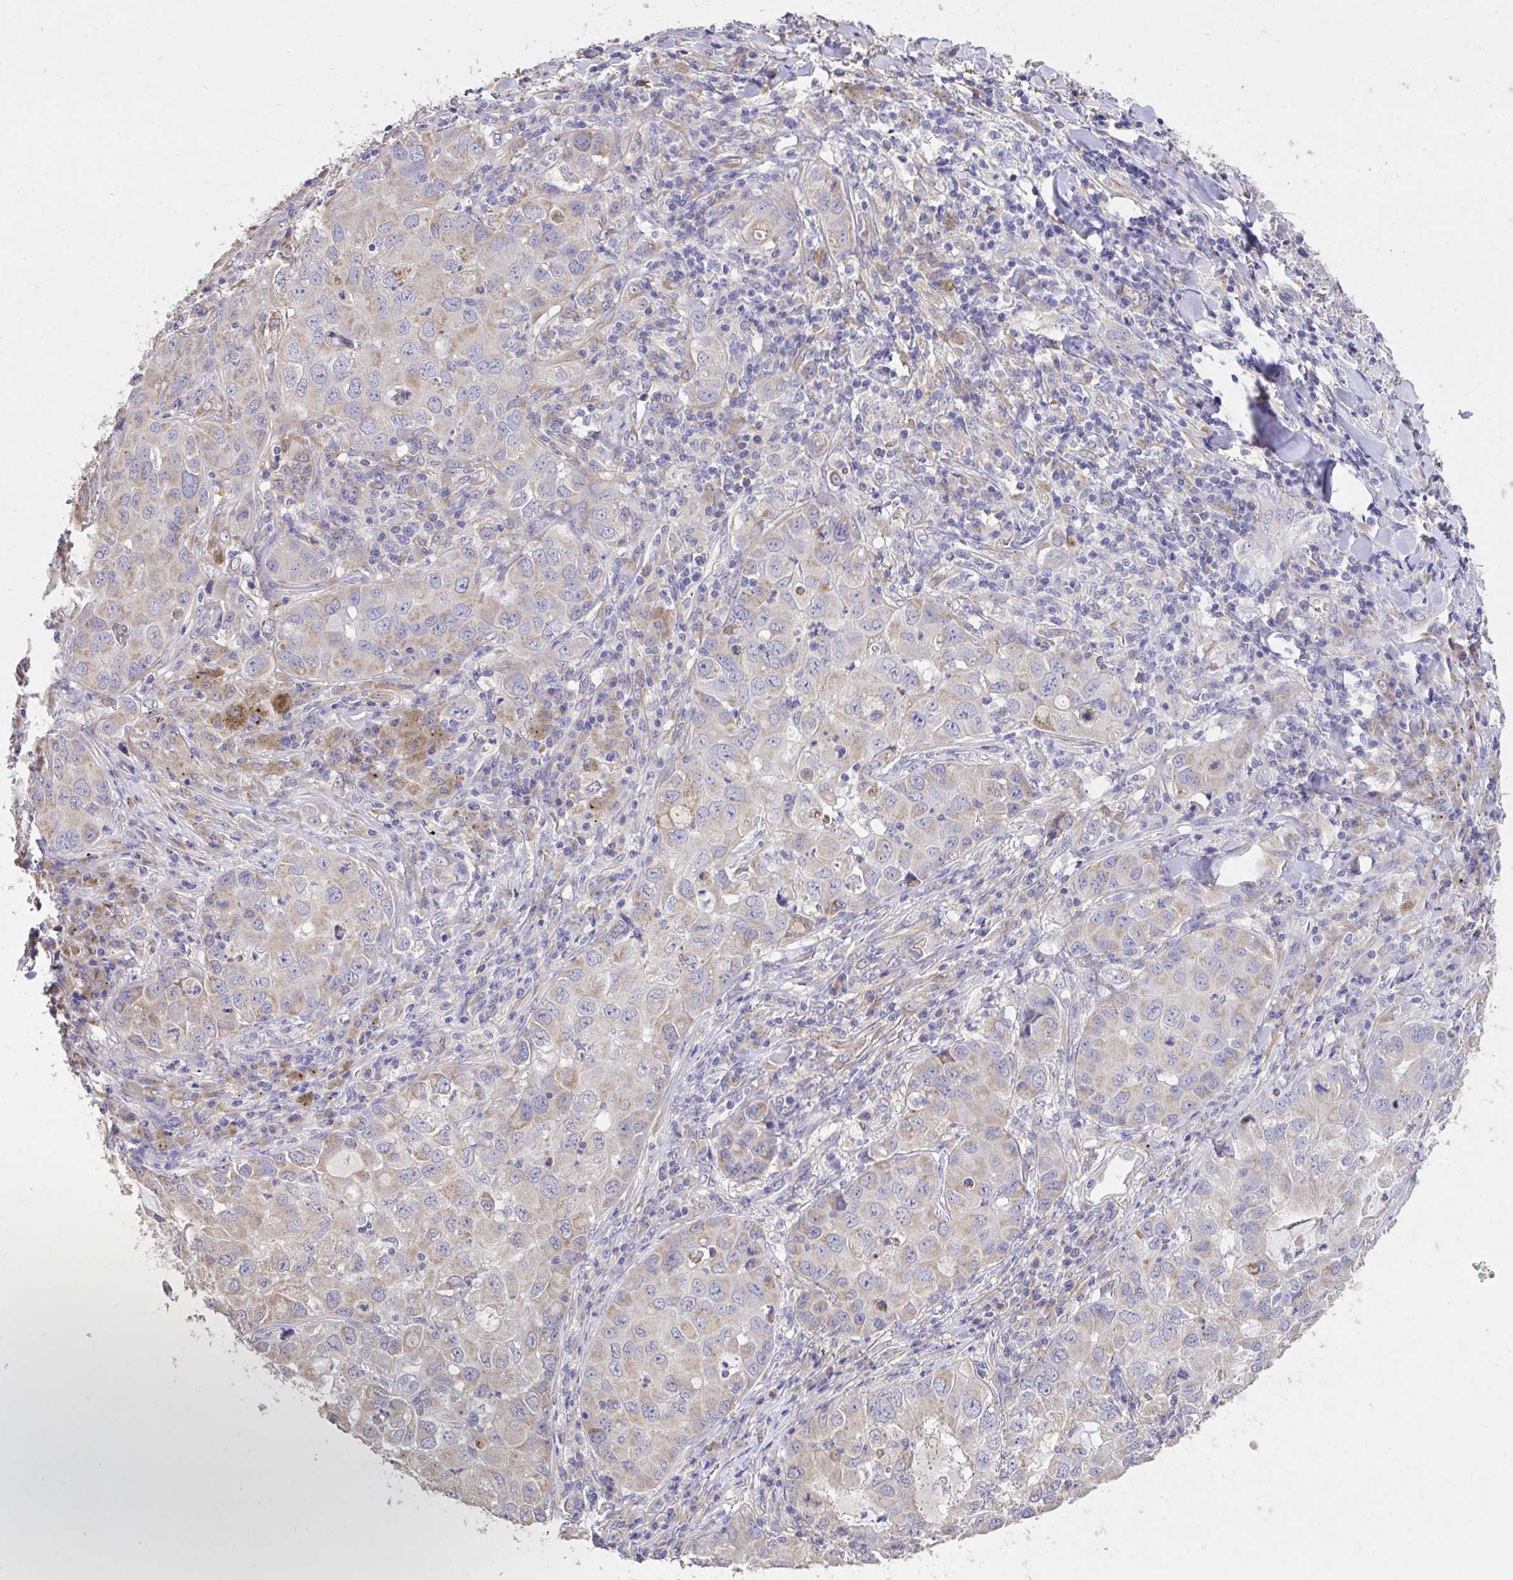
{"staining": {"intensity": "moderate", "quantity": ">75%", "location": "cytoplasmic/membranous"}, "tissue": "lung cancer", "cell_type": "Tumor cells", "image_type": "cancer", "snomed": [{"axis": "morphology", "description": "Normal morphology"}, {"axis": "morphology", "description": "Adenocarcinoma, NOS"}, {"axis": "topography", "description": "Lymph node"}, {"axis": "topography", "description": "Lung"}], "caption": "DAB (3,3'-diaminobenzidine) immunohistochemical staining of human lung cancer (adenocarcinoma) reveals moderate cytoplasmic/membranous protein expression in about >75% of tumor cells. The staining was performed using DAB, with brown indicating positive protein expression. Nuclei are stained blue with hematoxylin.", "gene": "MPC2", "patient": {"sex": "female", "age": 51}}